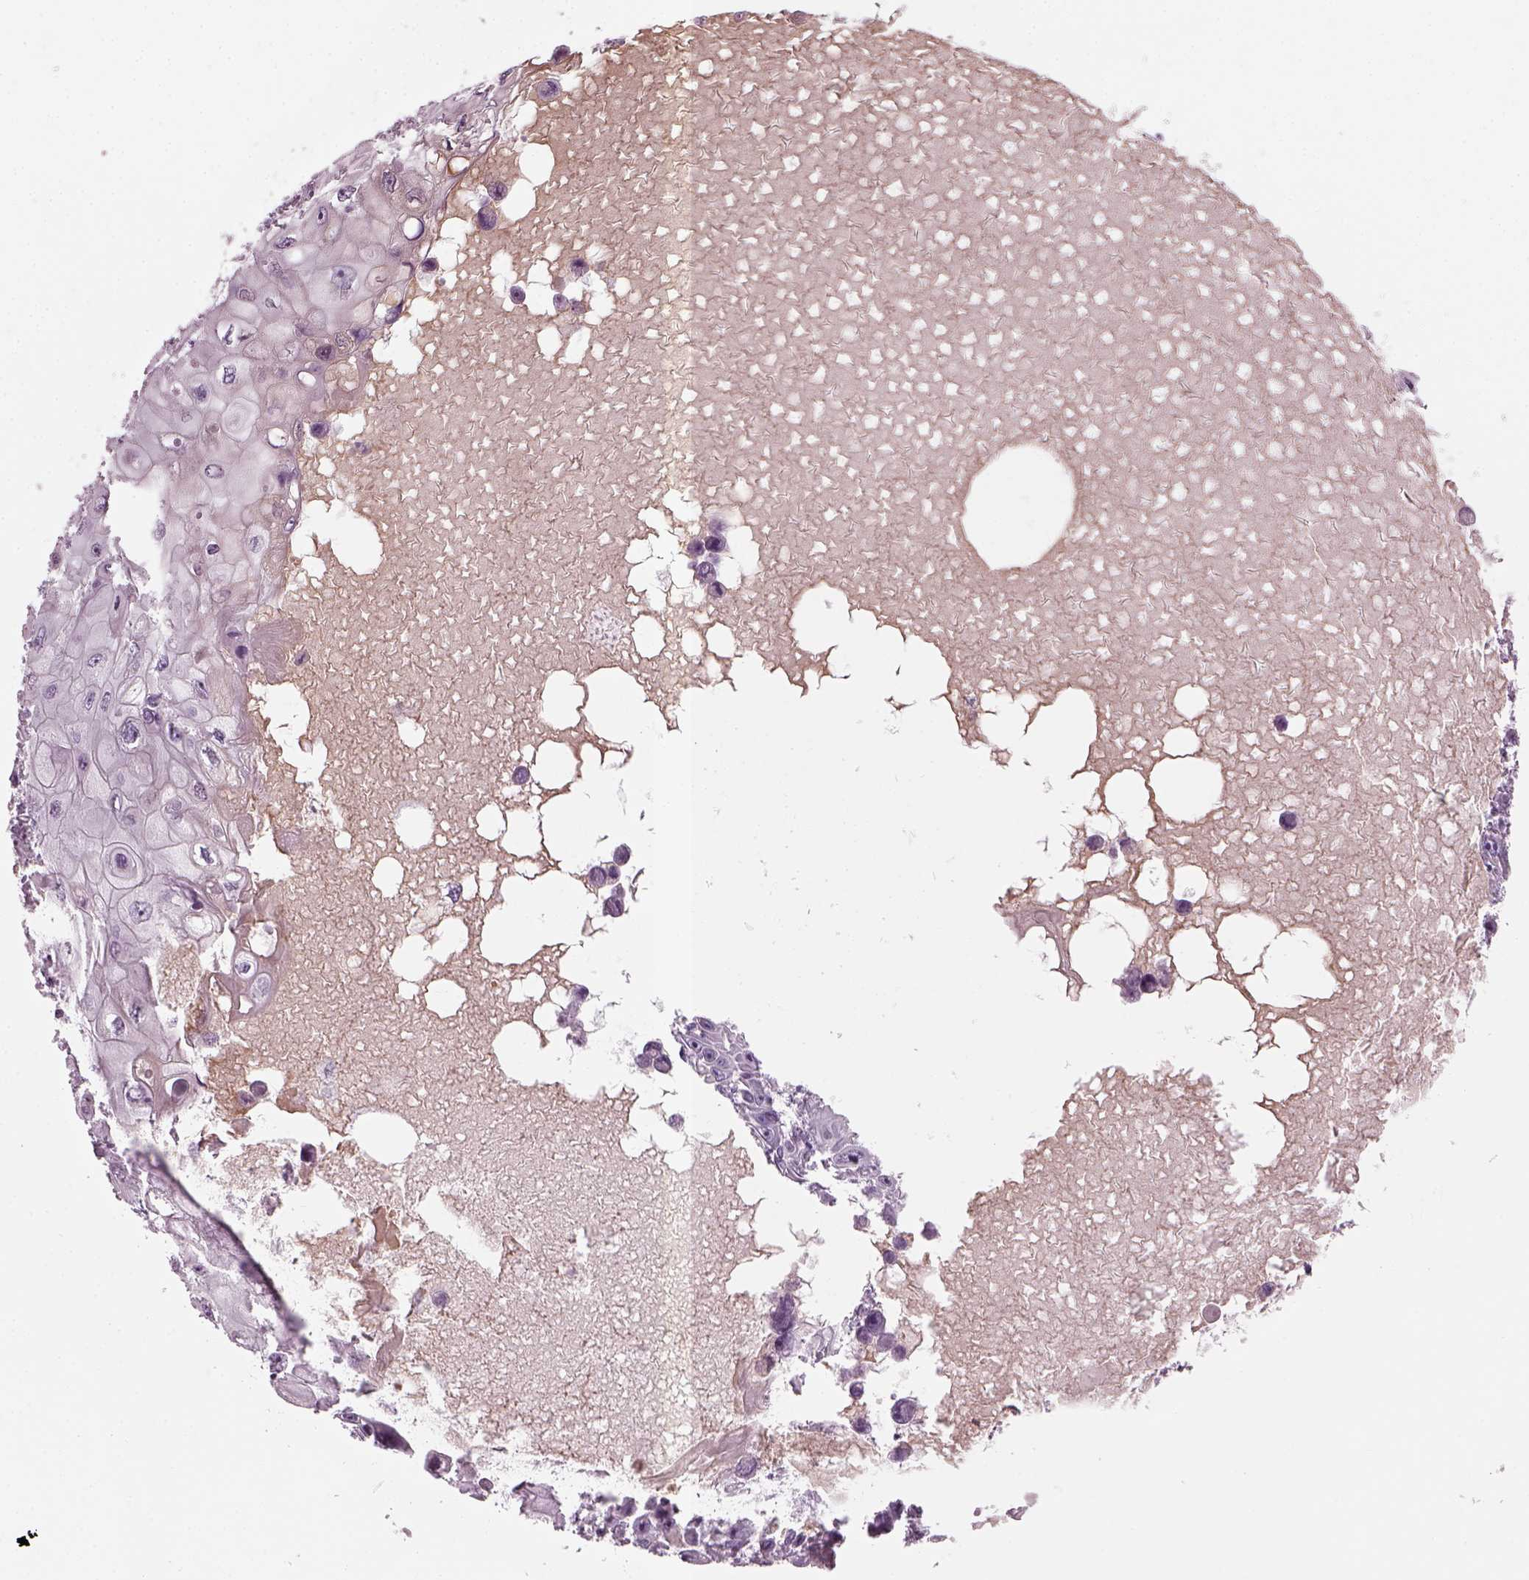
{"staining": {"intensity": "negative", "quantity": "none", "location": "none"}, "tissue": "skin cancer", "cell_type": "Tumor cells", "image_type": "cancer", "snomed": [{"axis": "morphology", "description": "Squamous cell carcinoma, NOS"}, {"axis": "topography", "description": "Skin"}], "caption": "DAB (3,3'-diaminobenzidine) immunohistochemical staining of human skin squamous cell carcinoma exhibits no significant positivity in tumor cells. The staining is performed using DAB (3,3'-diaminobenzidine) brown chromogen with nuclei counter-stained in using hematoxylin.", "gene": "DPYSL5", "patient": {"sex": "male", "age": 82}}